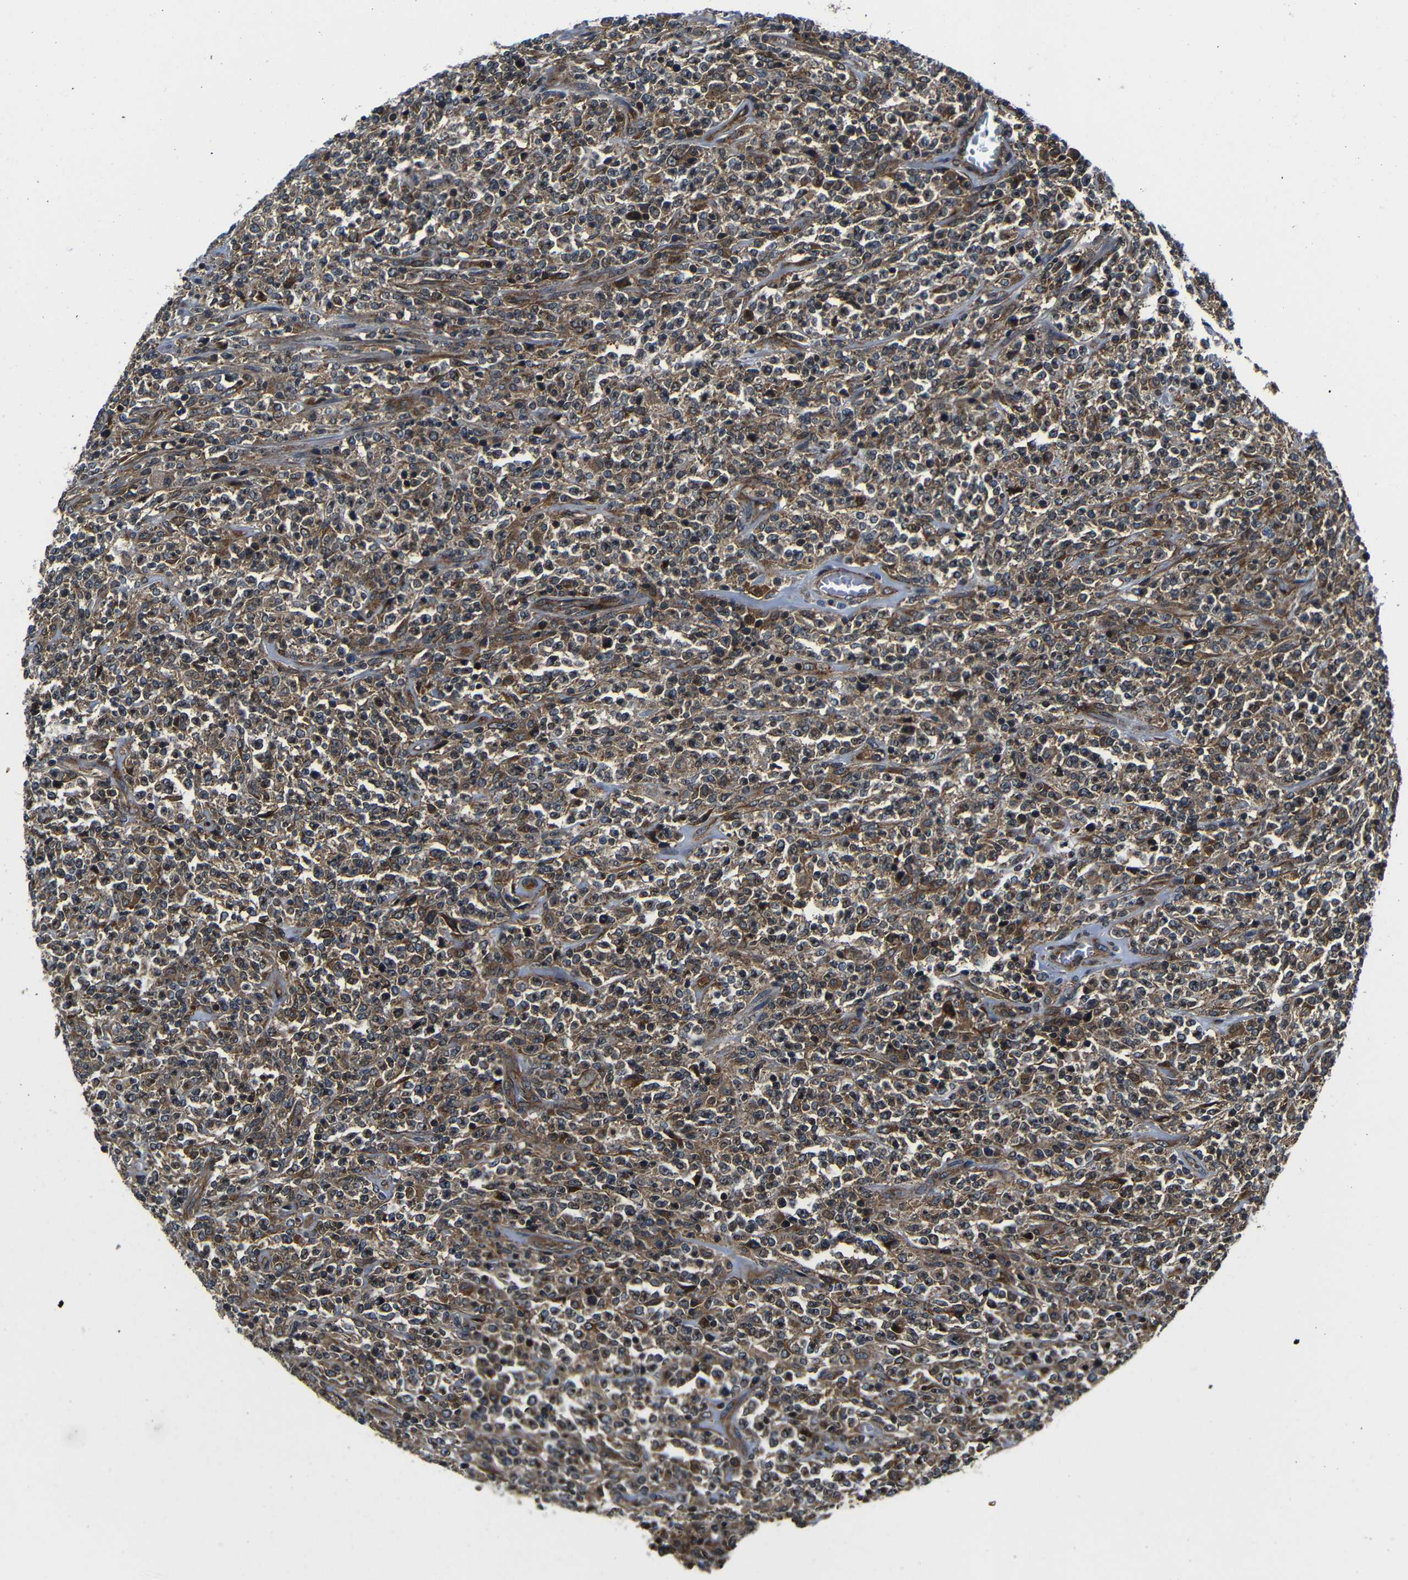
{"staining": {"intensity": "moderate", "quantity": ">75%", "location": "cytoplasmic/membranous"}, "tissue": "lymphoma", "cell_type": "Tumor cells", "image_type": "cancer", "snomed": [{"axis": "morphology", "description": "Malignant lymphoma, non-Hodgkin's type, High grade"}, {"axis": "topography", "description": "Soft tissue"}], "caption": "Human lymphoma stained with a brown dye shows moderate cytoplasmic/membranous positive staining in about >75% of tumor cells.", "gene": "ABCE1", "patient": {"sex": "male", "age": 18}}